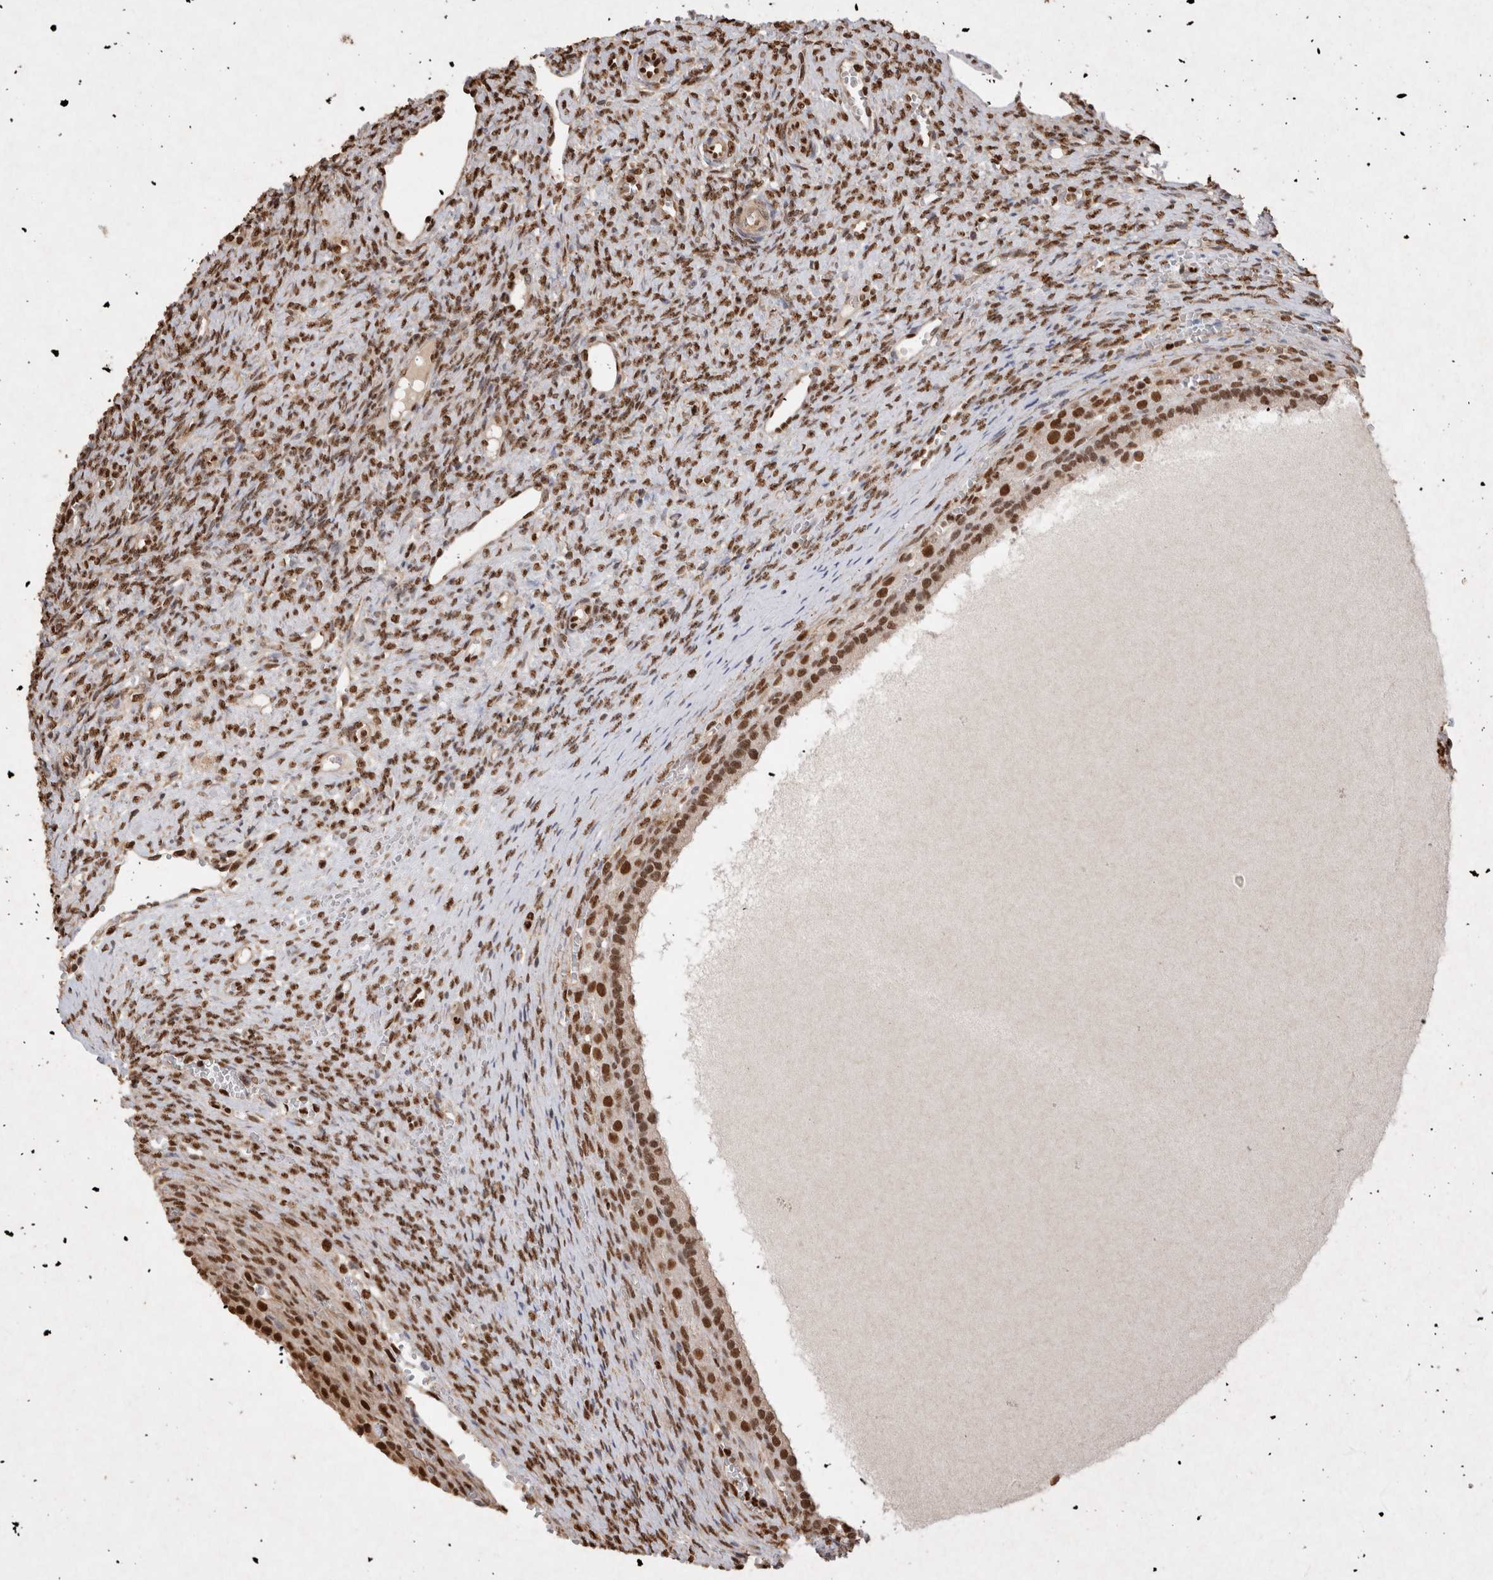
{"staining": {"intensity": "moderate", "quantity": ">75%", "location": "nuclear"}, "tissue": "ovary", "cell_type": "Follicle cells", "image_type": "normal", "snomed": [{"axis": "morphology", "description": "Normal tissue, NOS"}, {"axis": "topography", "description": "Ovary"}], "caption": "Immunohistochemistry (IHC) histopathology image of unremarkable ovary stained for a protein (brown), which reveals medium levels of moderate nuclear expression in about >75% of follicle cells.", "gene": "HDGF", "patient": {"sex": "female", "age": 41}}